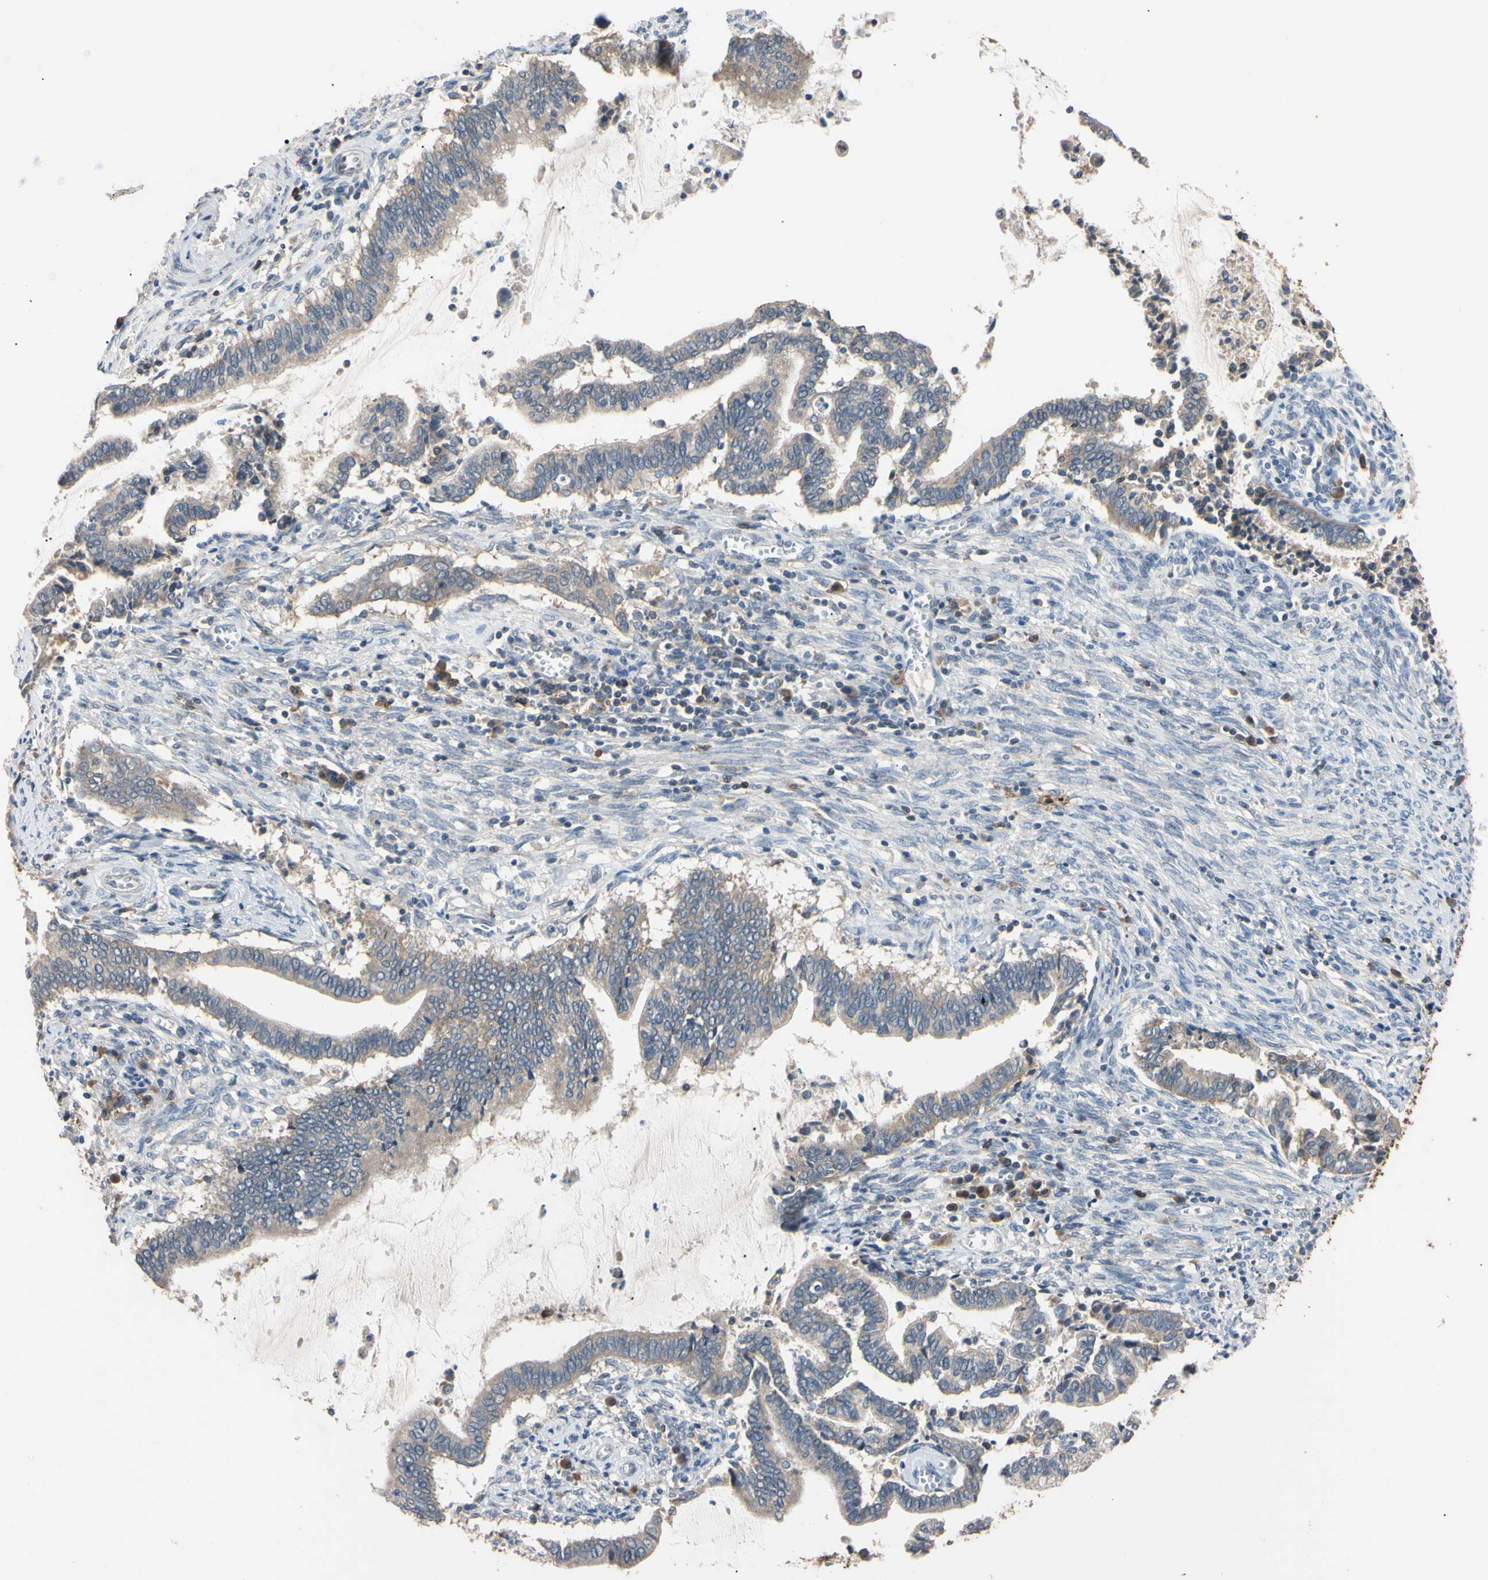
{"staining": {"intensity": "negative", "quantity": "none", "location": "none"}, "tissue": "cervical cancer", "cell_type": "Tumor cells", "image_type": "cancer", "snomed": [{"axis": "morphology", "description": "Adenocarcinoma, NOS"}, {"axis": "topography", "description": "Cervix"}], "caption": "IHC micrograph of human cervical adenocarcinoma stained for a protein (brown), which reveals no expression in tumor cells. Brightfield microscopy of immunohistochemistry stained with DAB (brown) and hematoxylin (blue), captured at high magnification.", "gene": "PNKD", "patient": {"sex": "female", "age": 44}}